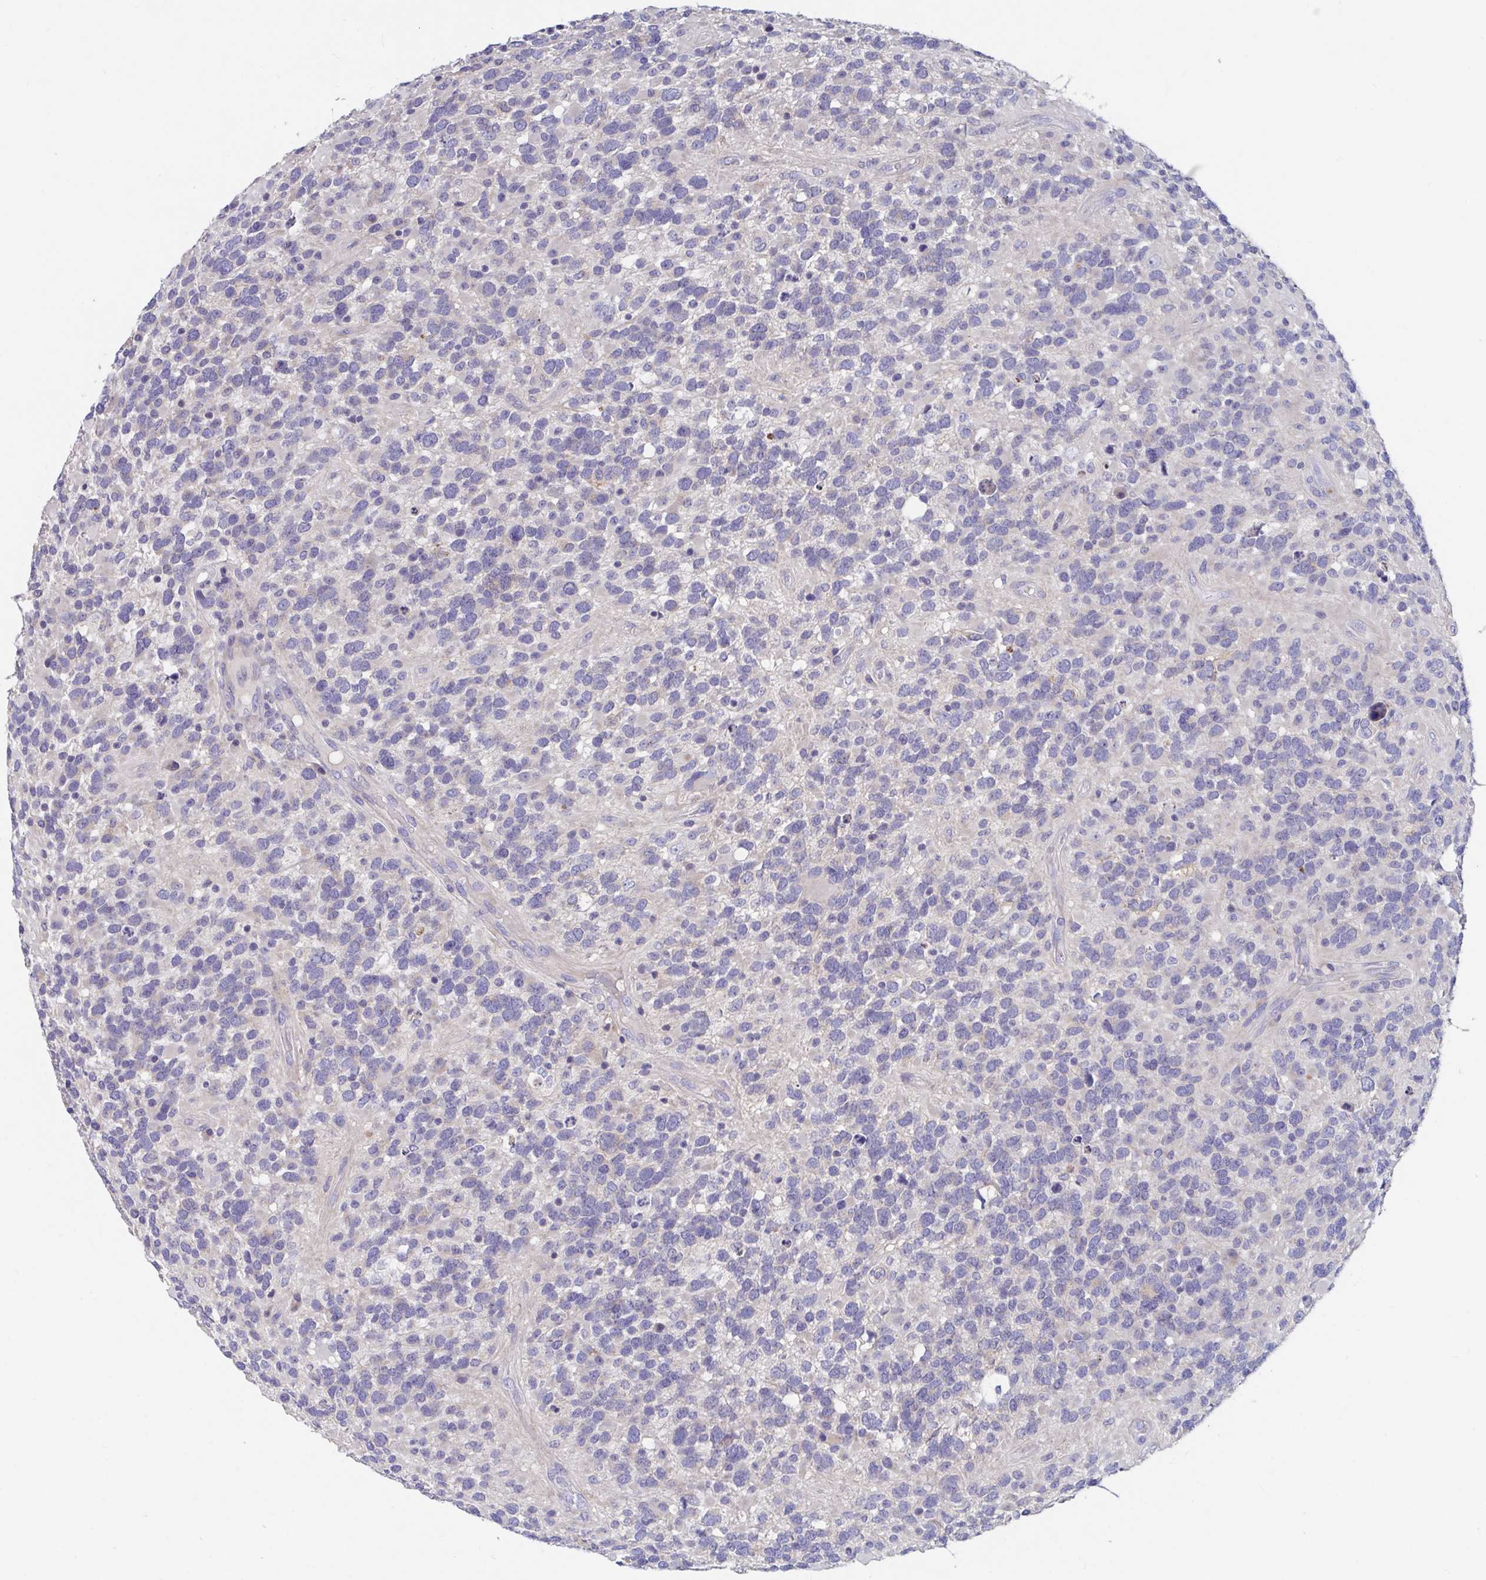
{"staining": {"intensity": "negative", "quantity": "none", "location": "none"}, "tissue": "glioma", "cell_type": "Tumor cells", "image_type": "cancer", "snomed": [{"axis": "morphology", "description": "Glioma, malignant, High grade"}, {"axis": "topography", "description": "Brain"}], "caption": "DAB immunohistochemical staining of human glioma reveals no significant positivity in tumor cells.", "gene": "ZNF561", "patient": {"sex": "female", "age": 40}}